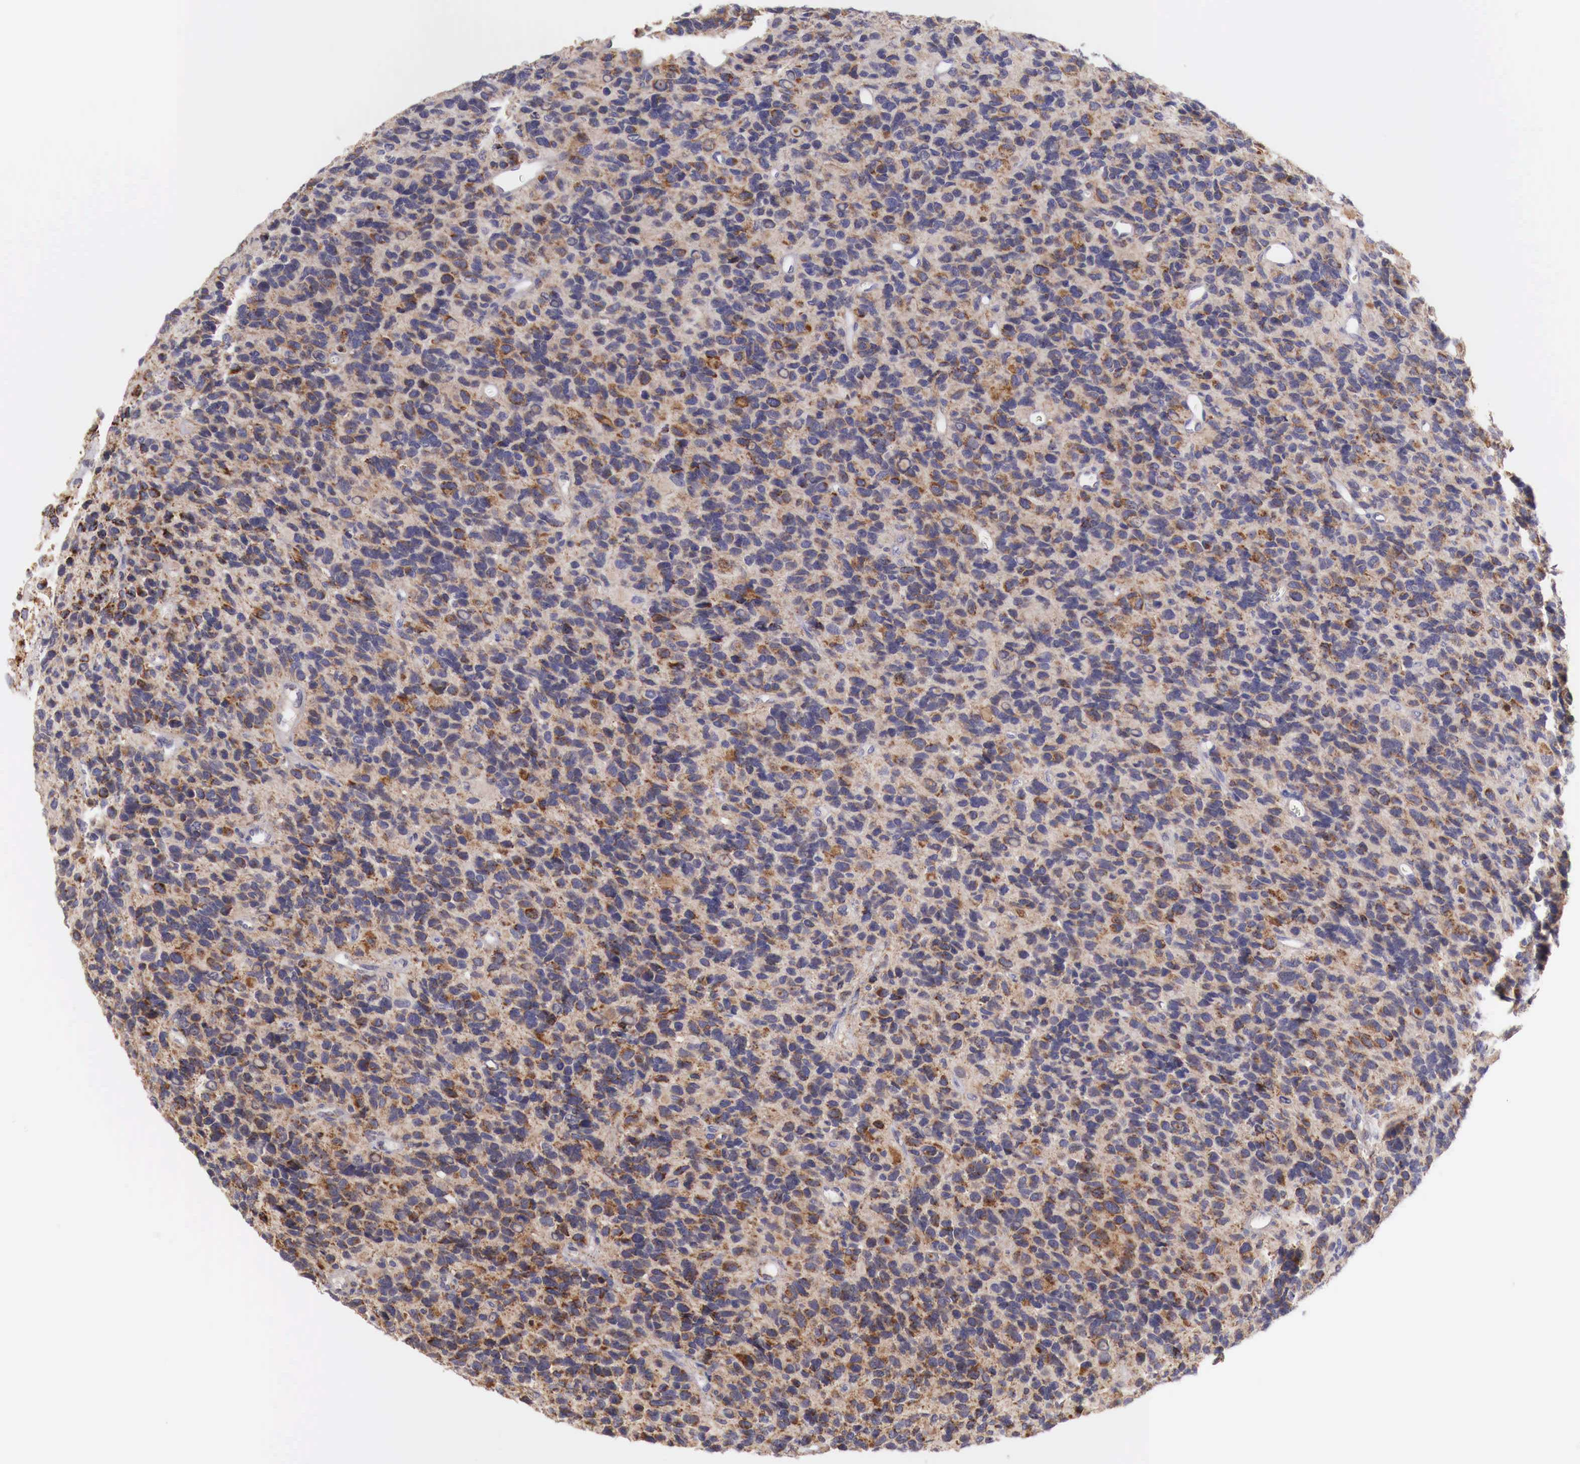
{"staining": {"intensity": "weak", "quantity": ">75%", "location": "cytoplasmic/membranous"}, "tissue": "glioma", "cell_type": "Tumor cells", "image_type": "cancer", "snomed": [{"axis": "morphology", "description": "Glioma, malignant, High grade"}, {"axis": "topography", "description": "Brain"}], "caption": "Glioma tissue demonstrates weak cytoplasmic/membranous staining in about >75% of tumor cells", "gene": "XPNPEP3", "patient": {"sex": "male", "age": 77}}